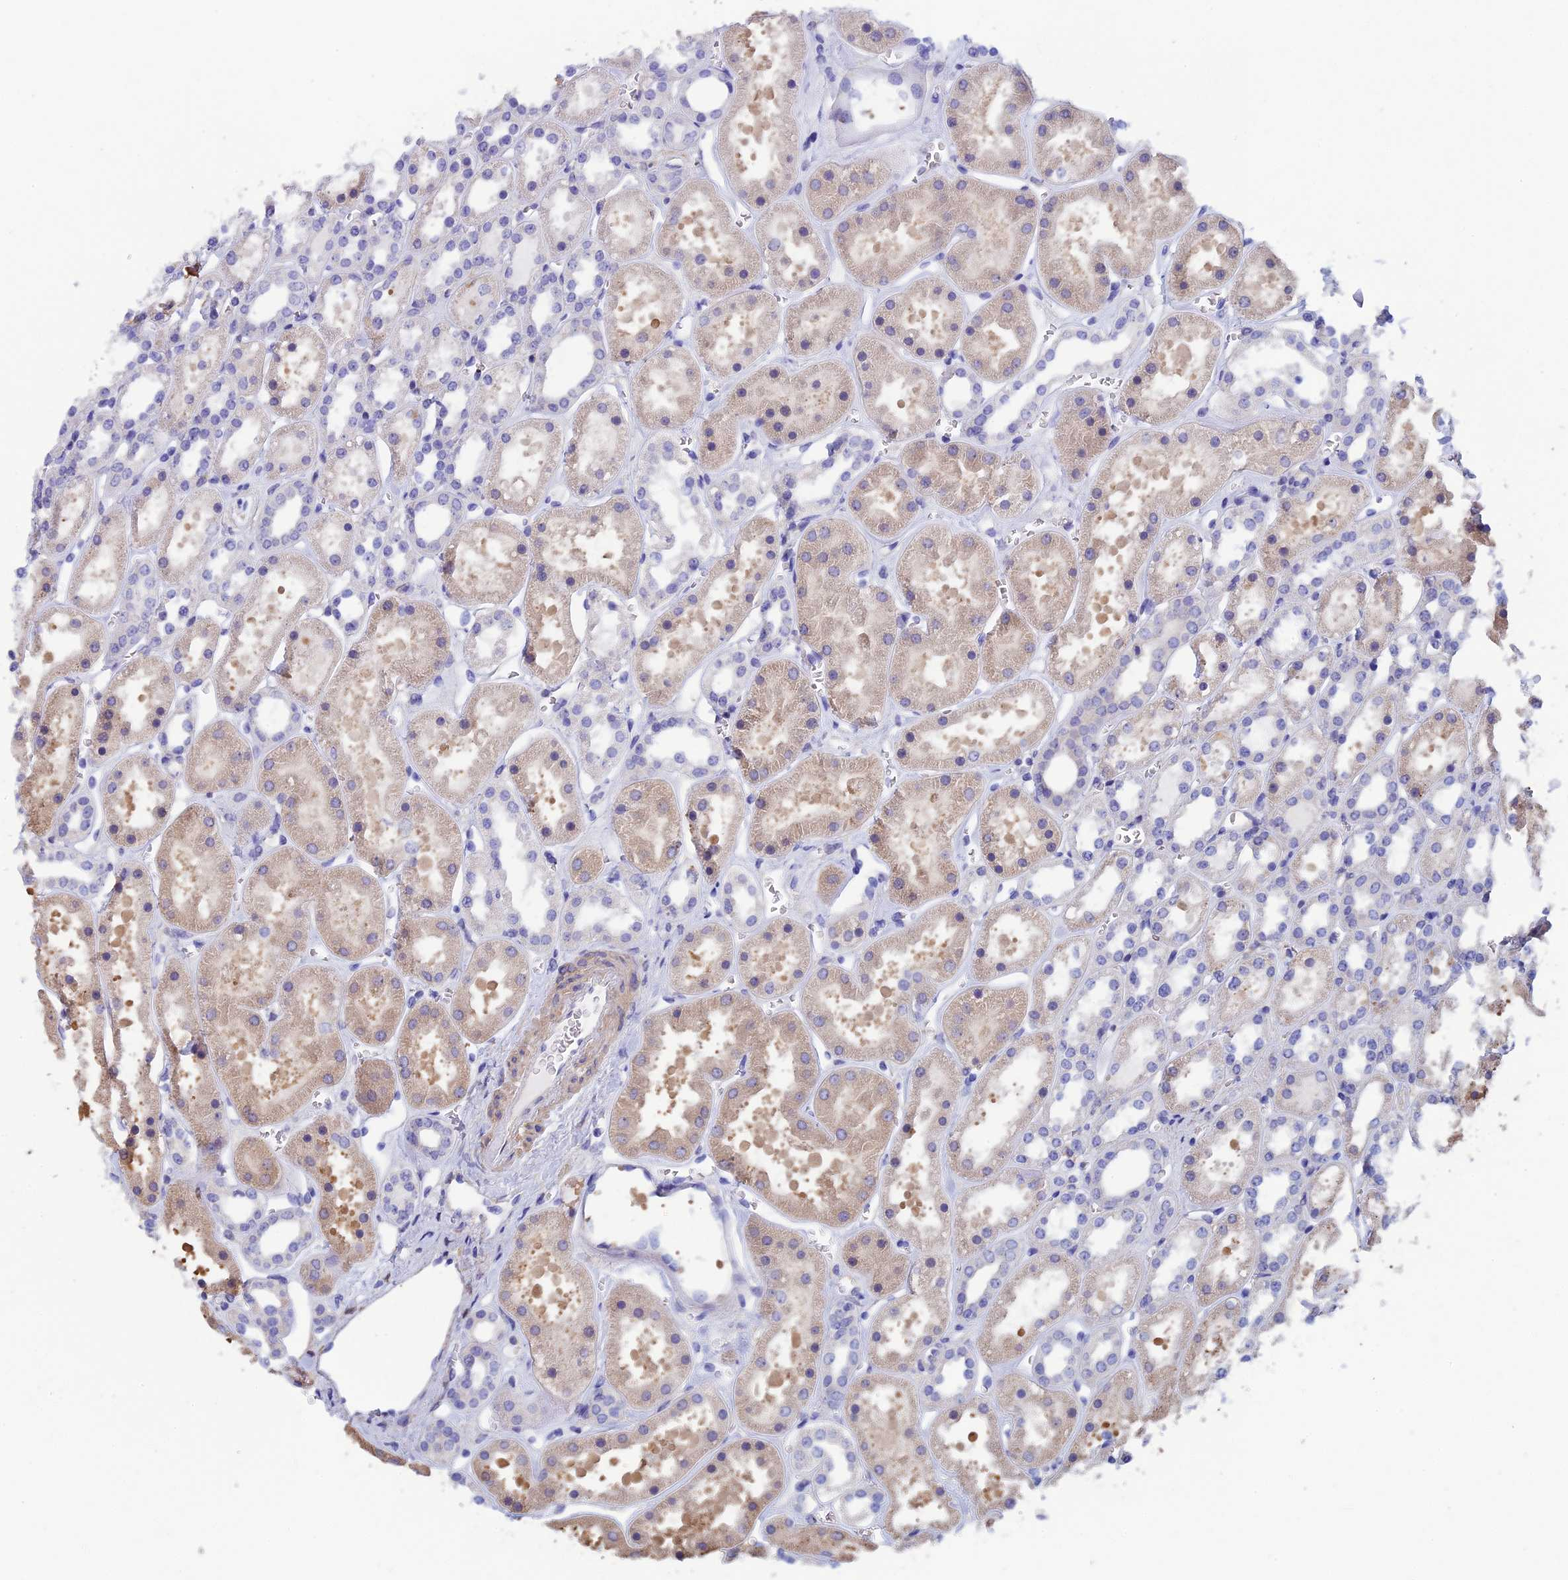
{"staining": {"intensity": "negative", "quantity": "none", "location": "none"}, "tissue": "kidney", "cell_type": "Cells in glomeruli", "image_type": "normal", "snomed": [{"axis": "morphology", "description": "Normal tissue, NOS"}, {"axis": "topography", "description": "Kidney"}], "caption": "The IHC image has no significant positivity in cells in glomeruli of kidney. (Immunohistochemistry (ihc), brightfield microscopy, high magnification).", "gene": "ADH7", "patient": {"sex": "female", "age": 41}}